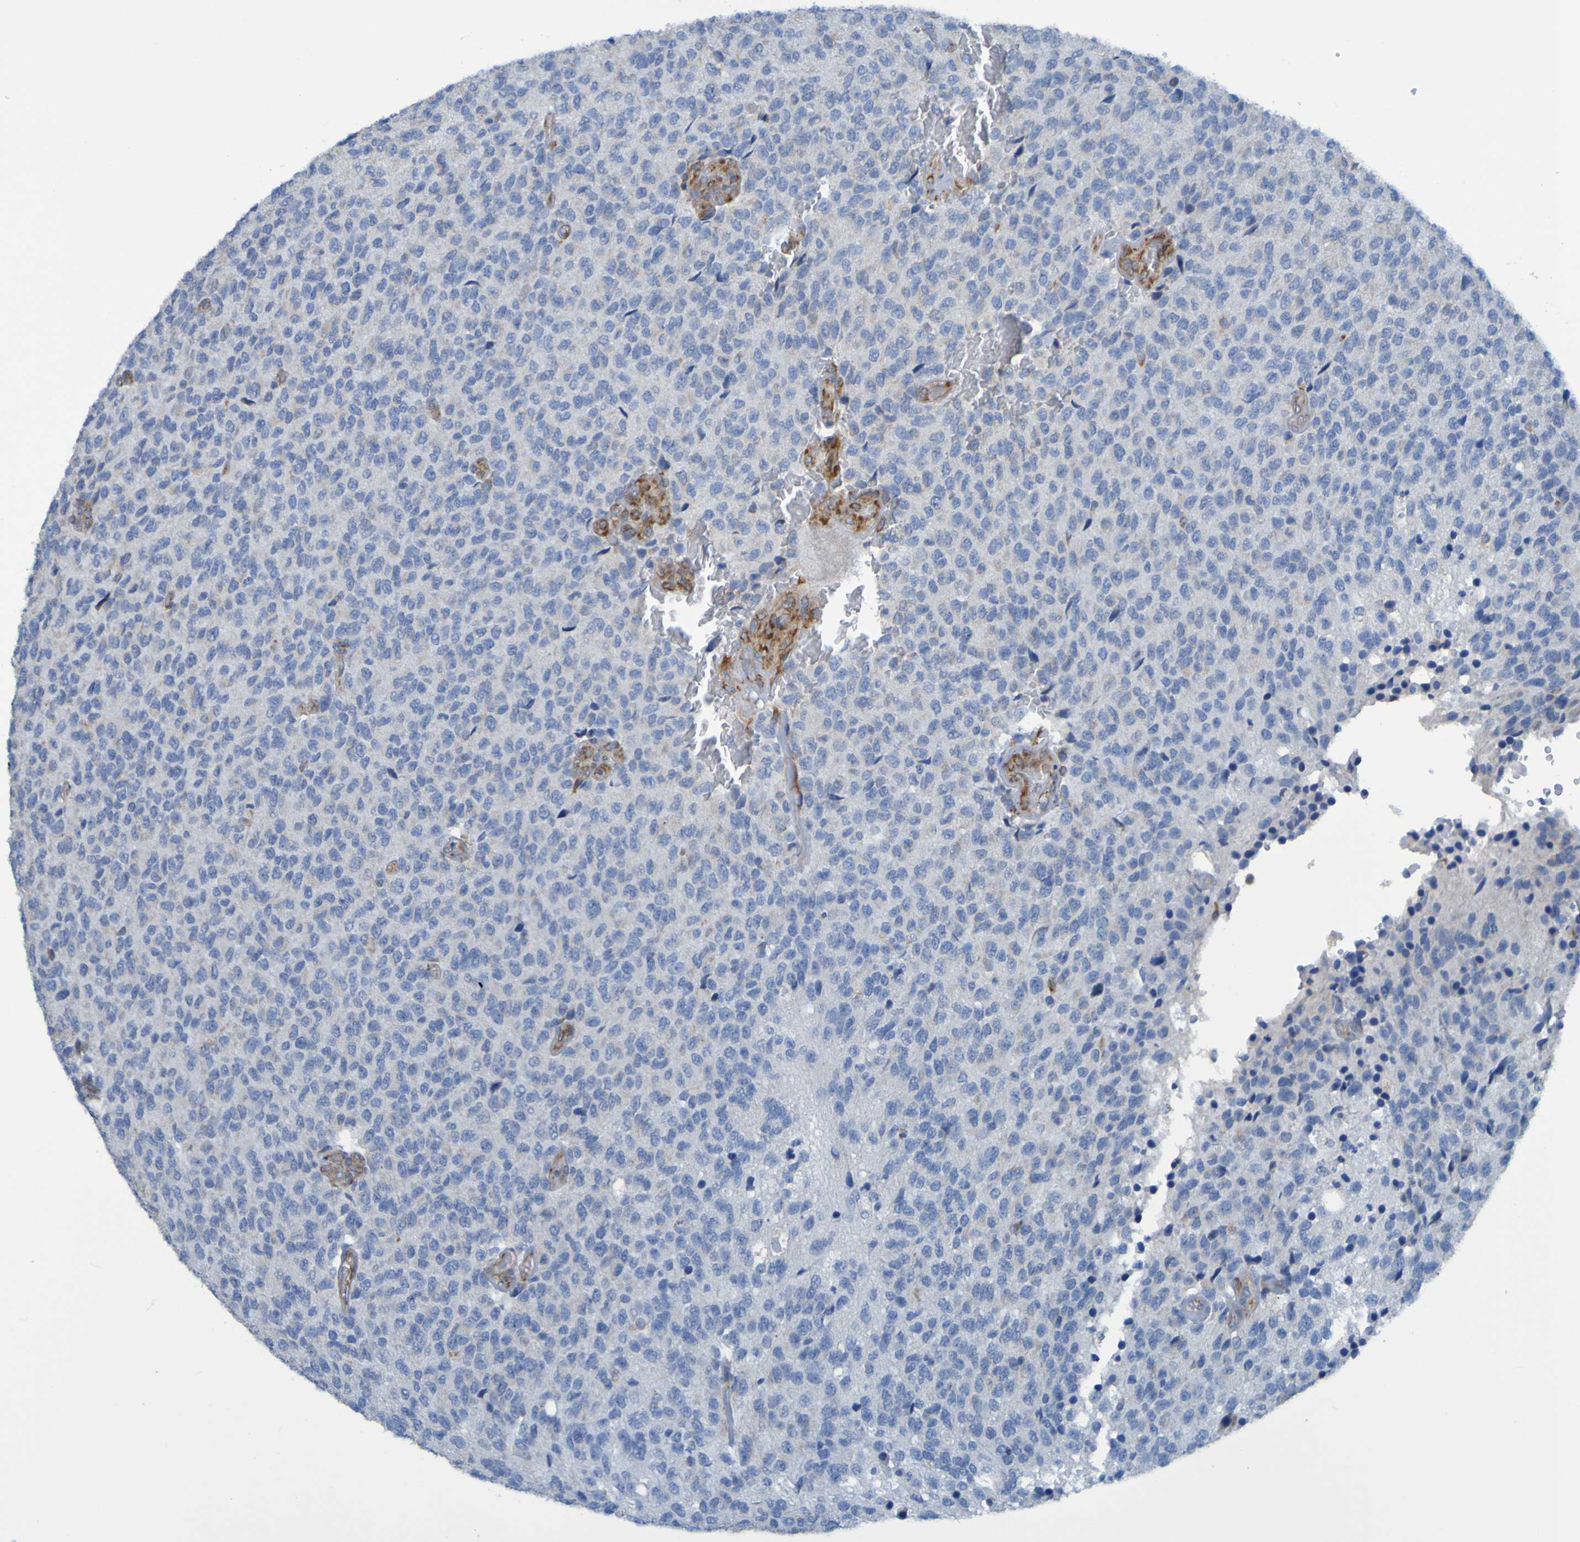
{"staining": {"intensity": "weak", "quantity": "<25%", "location": "cytoplasmic/membranous"}, "tissue": "glioma", "cell_type": "Tumor cells", "image_type": "cancer", "snomed": [{"axis": "morphology", "description": "Glioma, malignant, High grade"}, {"axis": "topography", "description": "pancreas cauda"}], "caption": "High power microscopy image of an immunohistochemistry (IHC) photomicrograph of glioma, revealing no significant positivity in tumor cells.", "gene": "SSR1", "patient": {"sex": "male", "age": 60}}